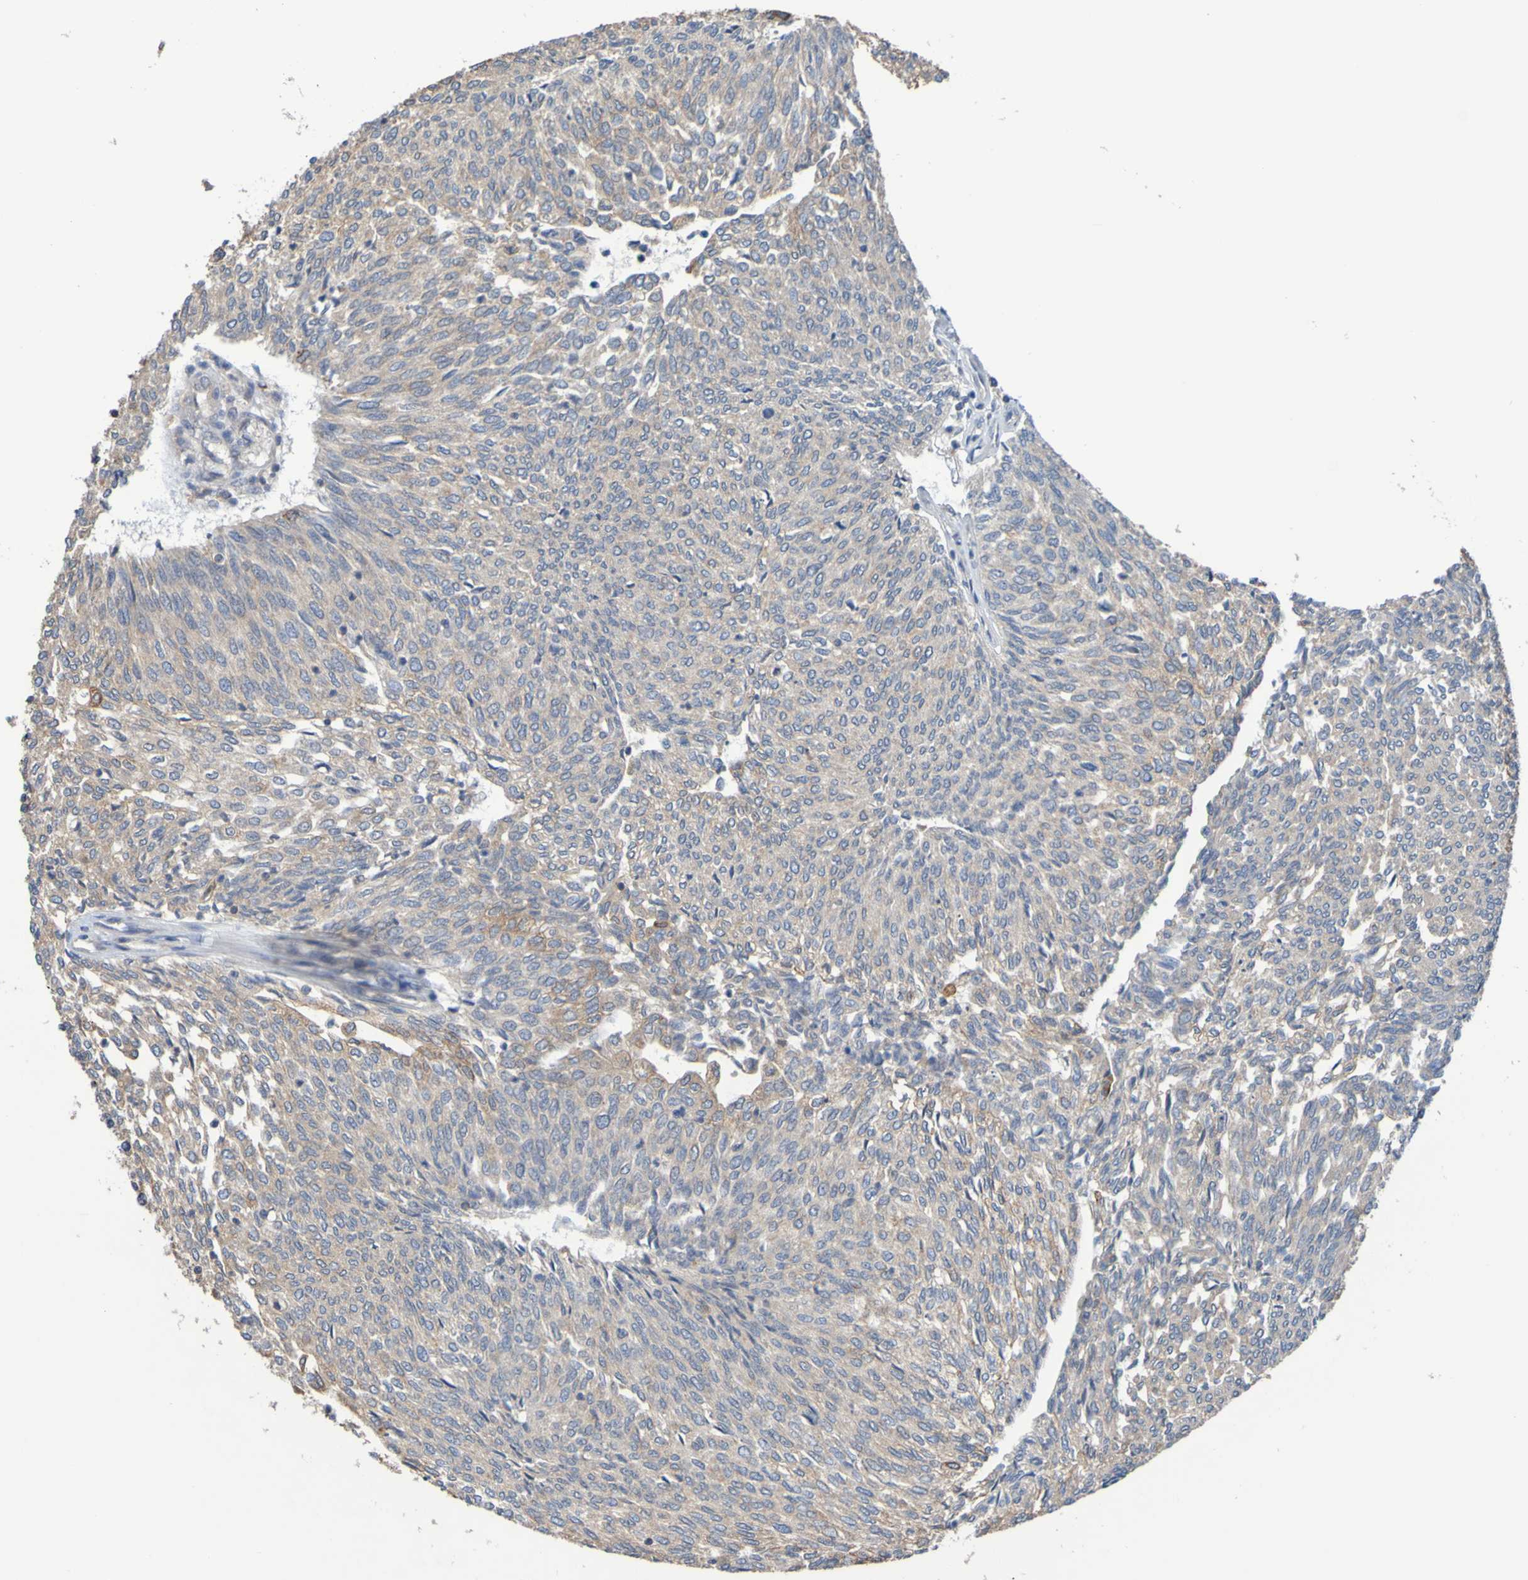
{"staining": {"intensity": "weak", "quantity": ">75%", "location": "cytoplasmic/membranous"}, "tissue": "urothelial cancer", "cell_type": "Tumor cells", "image_type": "cancer", "snomed": [{"axis": "morphology", "description": "Urothelial carcinoma, Low grade"}, {"axis": "topography", "description": "Urinary bladder"}], "caption": "Urothelial cancer stained with a protein marker reveals weak staining in tumor cells.", "gene": "SDK1", "patient": {"sex": "female", "age": 79}}